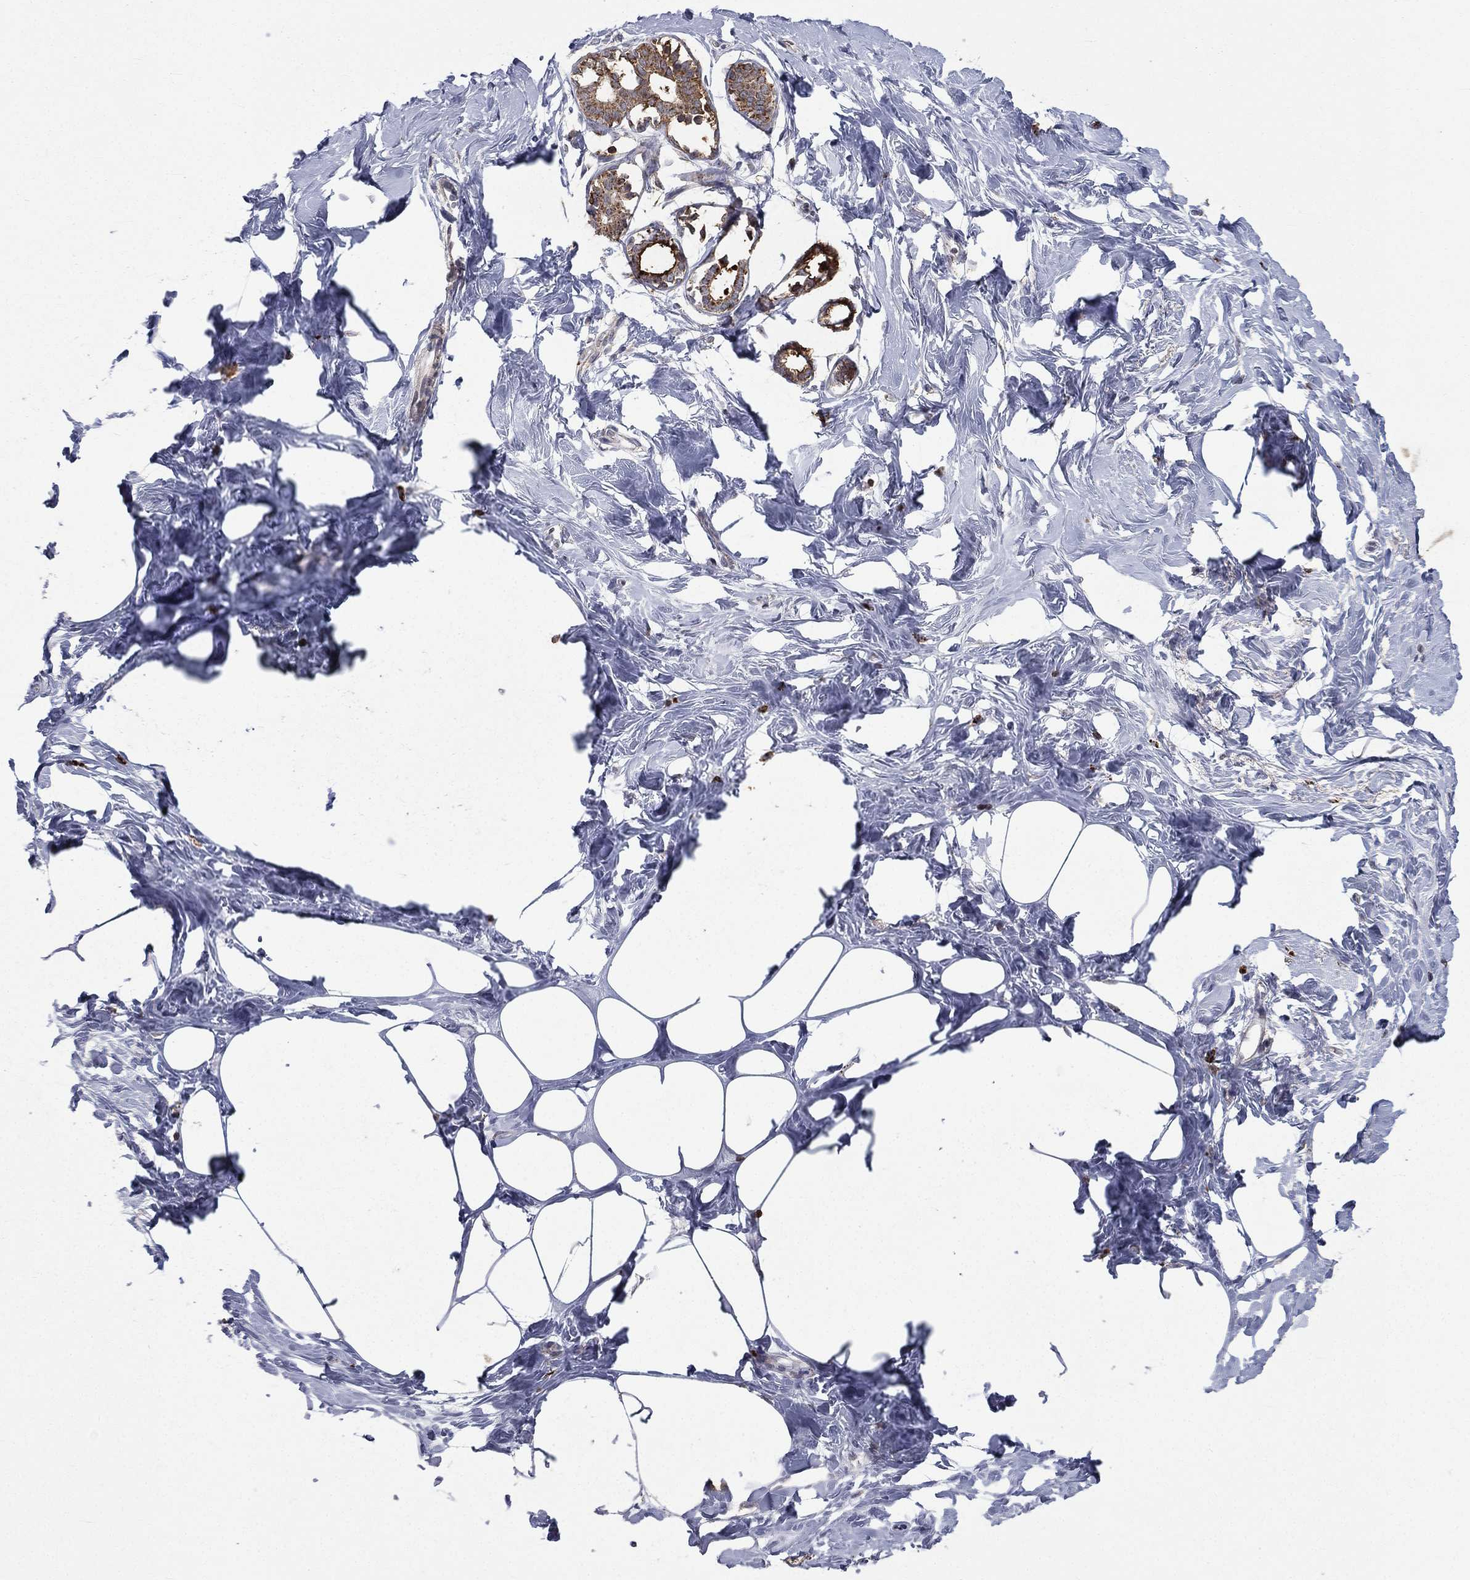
{"staining": {"intensity": "negative", "quantity": "none", "location": "none"}, "tissue": "breast", "cell_type": "Adipocytes", "image_type": "normal", "snomed": [{"axis": "morphology", "description": "Normal tissue, NOS"}, {"axis": "morphology", "description": "Lobular carcinoma, in situ"}, {"axis": "topography", "description": "Breast"}], "caption": "High power microscopy histopathology image of an IHC micrograph of unremarkable breast, revealing no significant positivity in adipocytes. The staining is performed using DAB (3,3'-diaminobenzidine) brown chromogen with nuclei counter-stained in using hematoxylin.", "gene": "RIN3", "patient": {"sex": "female", "age": 35}}